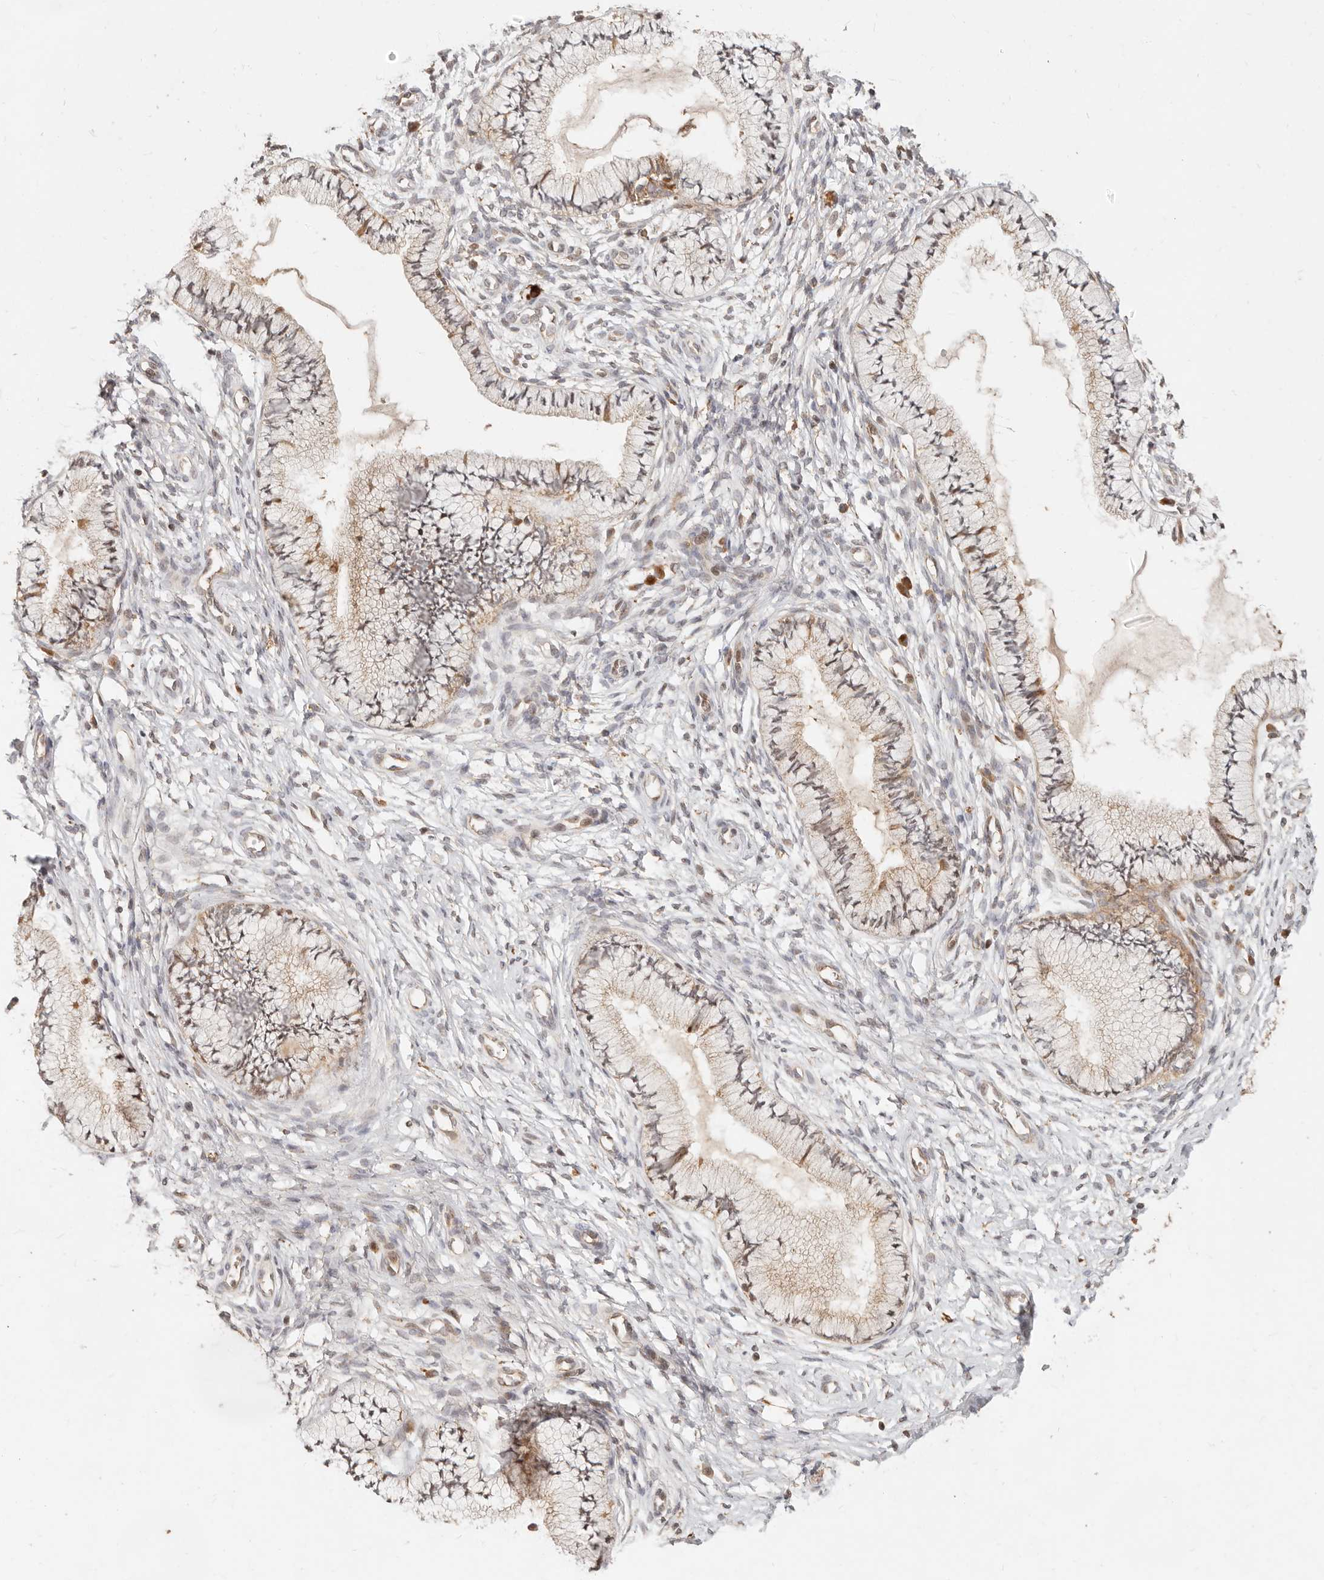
{"staining": {"intensity": "weak", "quantity": "<25%", "location": "cytoplasmic/membranous"}, "tissue": "cervix", "cell_type": "Glandular cells", "image_type": "normal", "snomed": [{"axis": "morphology", "description": "Normal tissue, NOS"}, {"axis": "topography", "description": "Cervix"}], "caption": "The immunohistochemistry (IHC) histopathology image has no significant staining in glandular cells of cervix. The staining was performed using DAB (3,3'-diaminobenzidine) to visualize the protein expression in brown, while the nuclei were stained in blue with hematoxylin (Magnification: 20x).", "gene": "TIMM17A", "patient": {"sex": "female", "age": 36}}